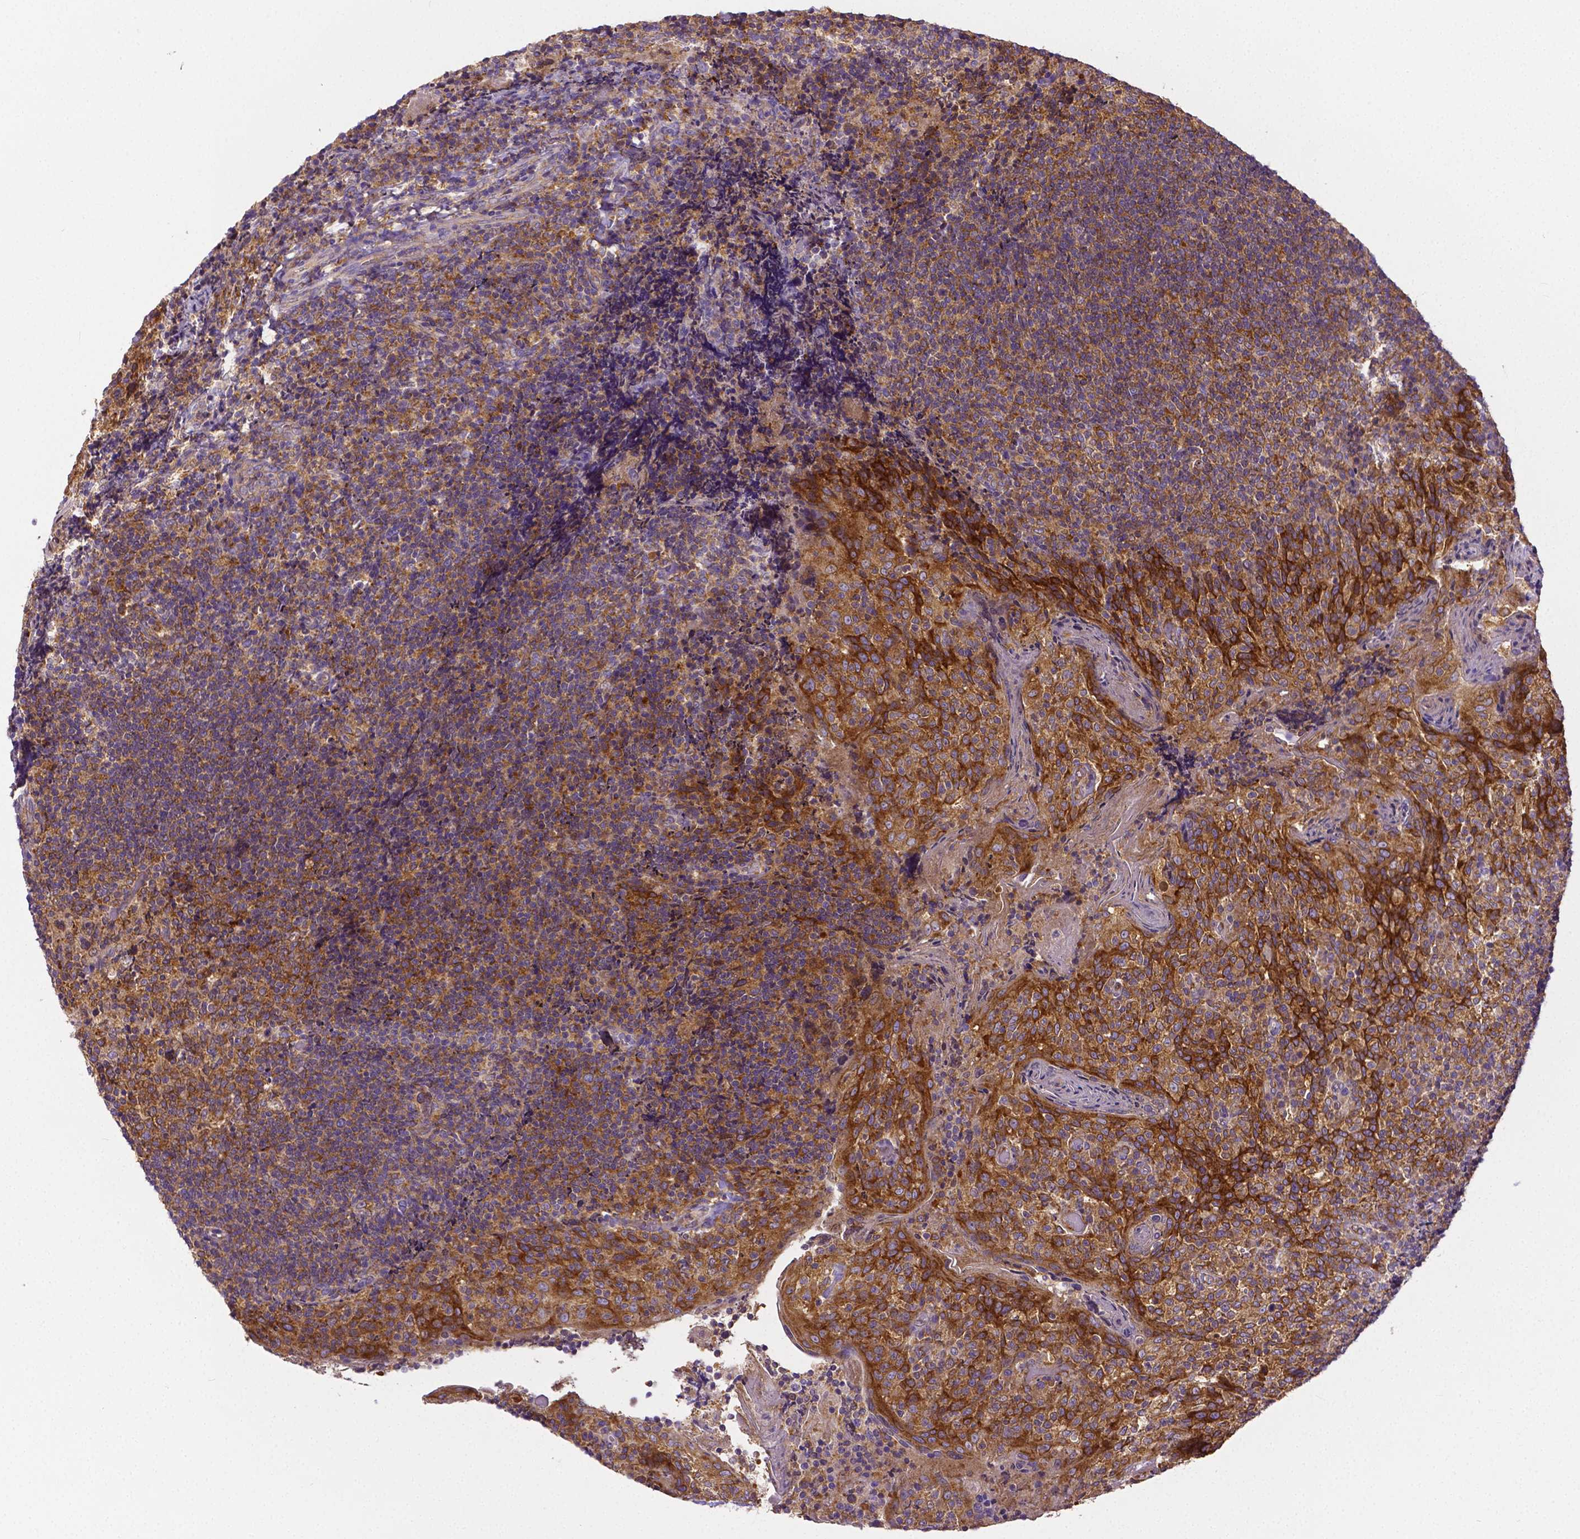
{"staining": {"intensity": "moderate", "quantity": ">75%", "location": "cytoplasmic/membranous"}, "tissue": "tonsil", "cell_type": "Germinal center cells", "image_type": "normal", "snomed": [{"axis": "morphology", "description": "Normal tissue, NOS"}, {"axis": "topography", "description": "Tonsil"}], "caption": "Brown immunohistochemical staining in normal human tonsil exhibits moderate cytoplasmic/membranous positivity in approximately >75% of germinal center cells. Ihc stains the protein in brown and the nuclei are stained blue.", "gene": "DICER1", "patient": {"sex": "female", "age": 10}}